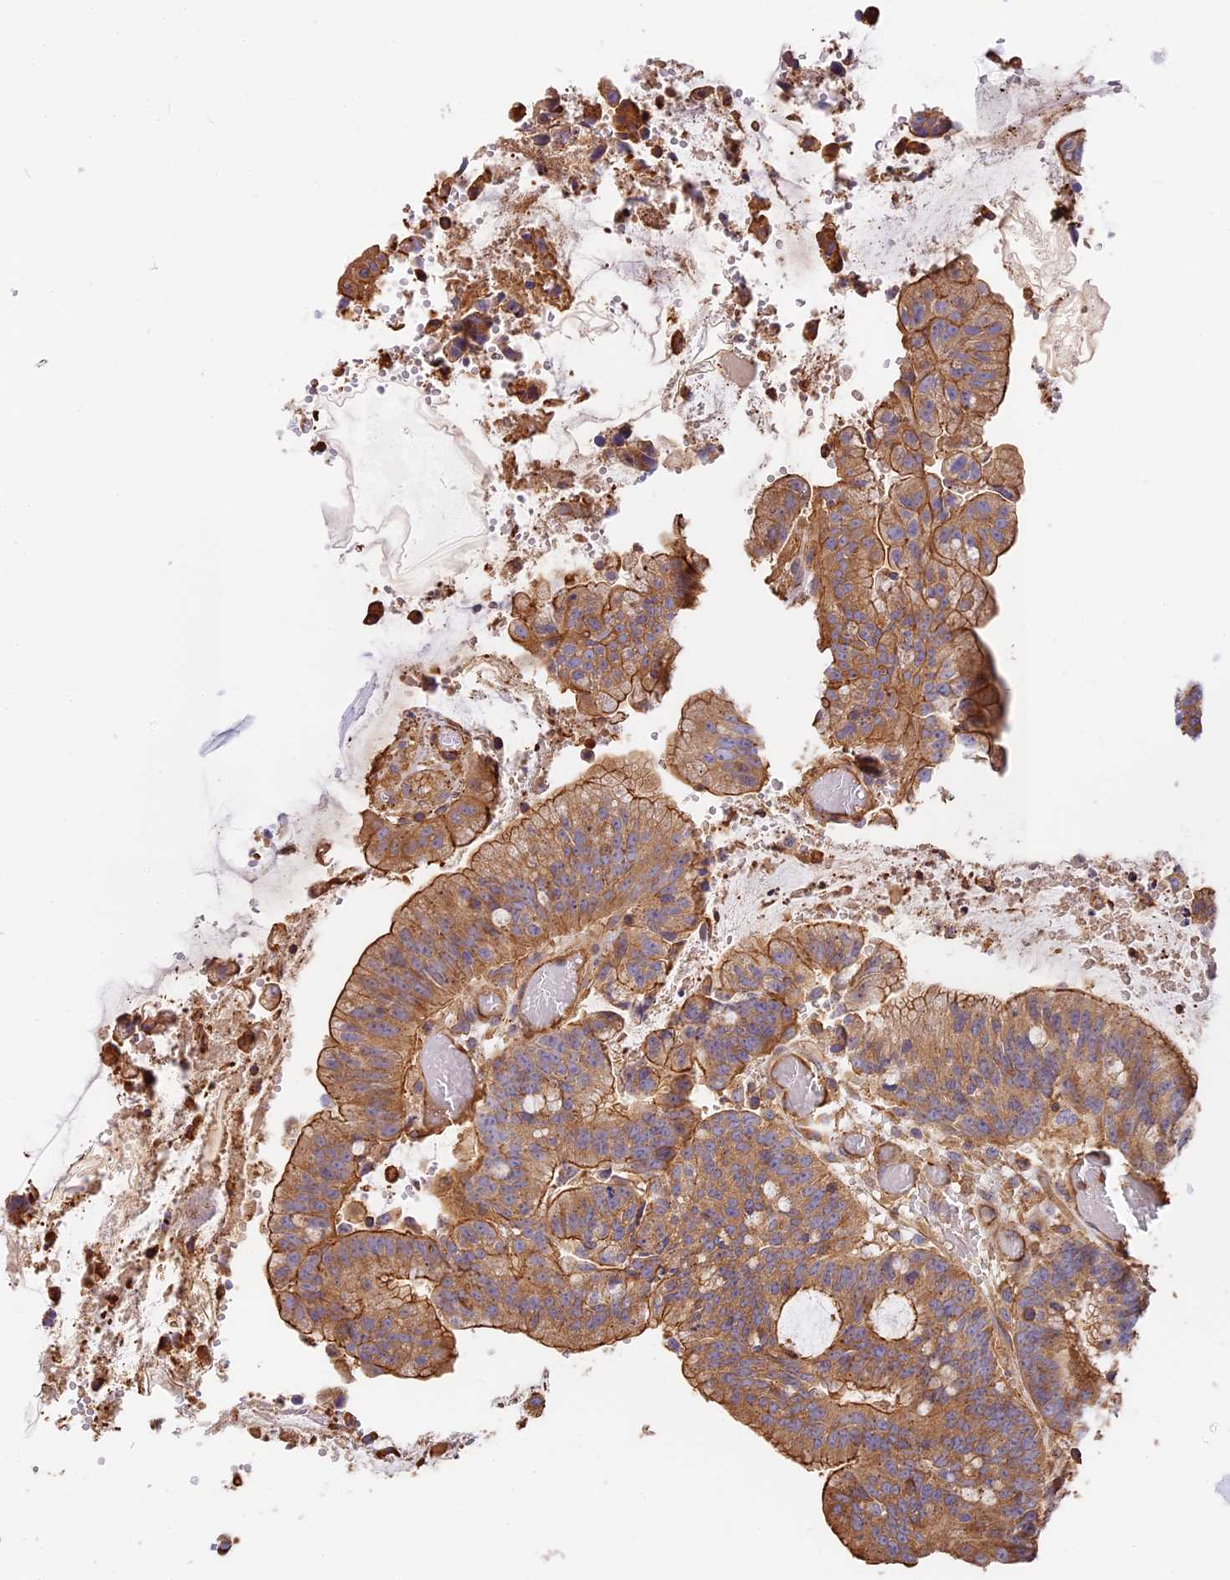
{"staining": {"intensity": "moderate", "quantity": ">75%", "location": "cytoplasmic/membranous"}, "tissue": "colorectal cancer", "cell_type": "Tumor cells", "image_type": "cancer", "snomed": [{"axis": "morphology", "description": "Adenocarcinoma, NOS"}, {"axis": "topography", "description": "Rectum"}], "caption": "IHC (DAB (3,3'-diaminobenzidine)) staining of human colorectal cancer (adenocarcinoma) demonstrates moderate cytoplasmic/membranous protein expression in approximately >75% of tumor cells.", "gene": "VPS18", "patient": {"sex": "female", "age": 77}}